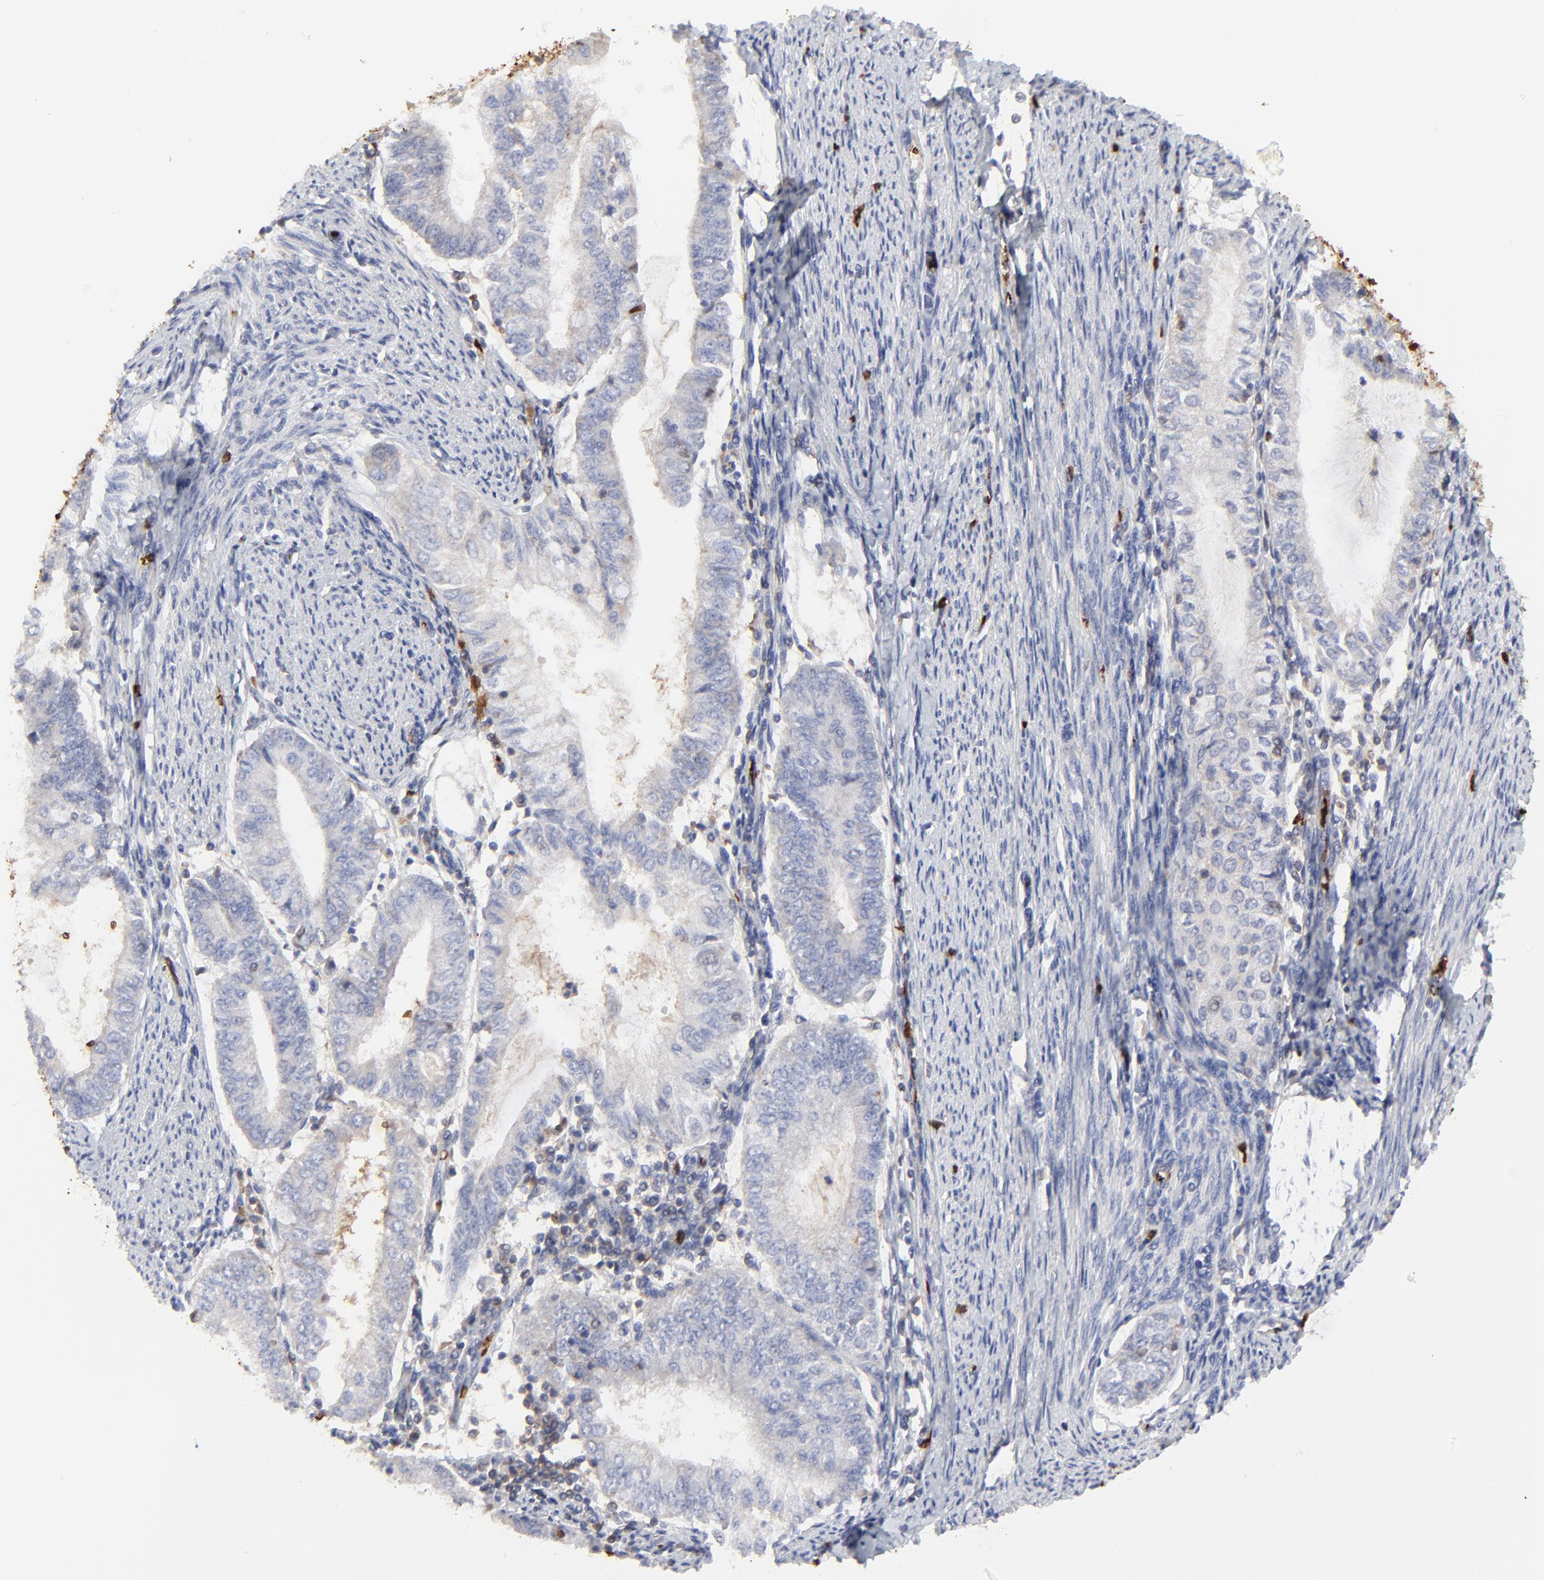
{"staining": {"intensity": "negative", "quantity": "none", "location": "none"}, "tissue": "endometrial cancer", "cell_type": "Tumor cells", "image_type": "cancer", "snomed": [{"axis": "morphology", "description": "Adenocarcinoma, NOS"}, {"axis": "topography", "description": "Endometrium"}], "caption": "This is an immunohistochemistry (IHC) micrograph of human adenocarcinoma (endometrial). There is no staining in tumor cells.", "gene": "PAG1", "patient": {"sex": "female", "age": 66}}